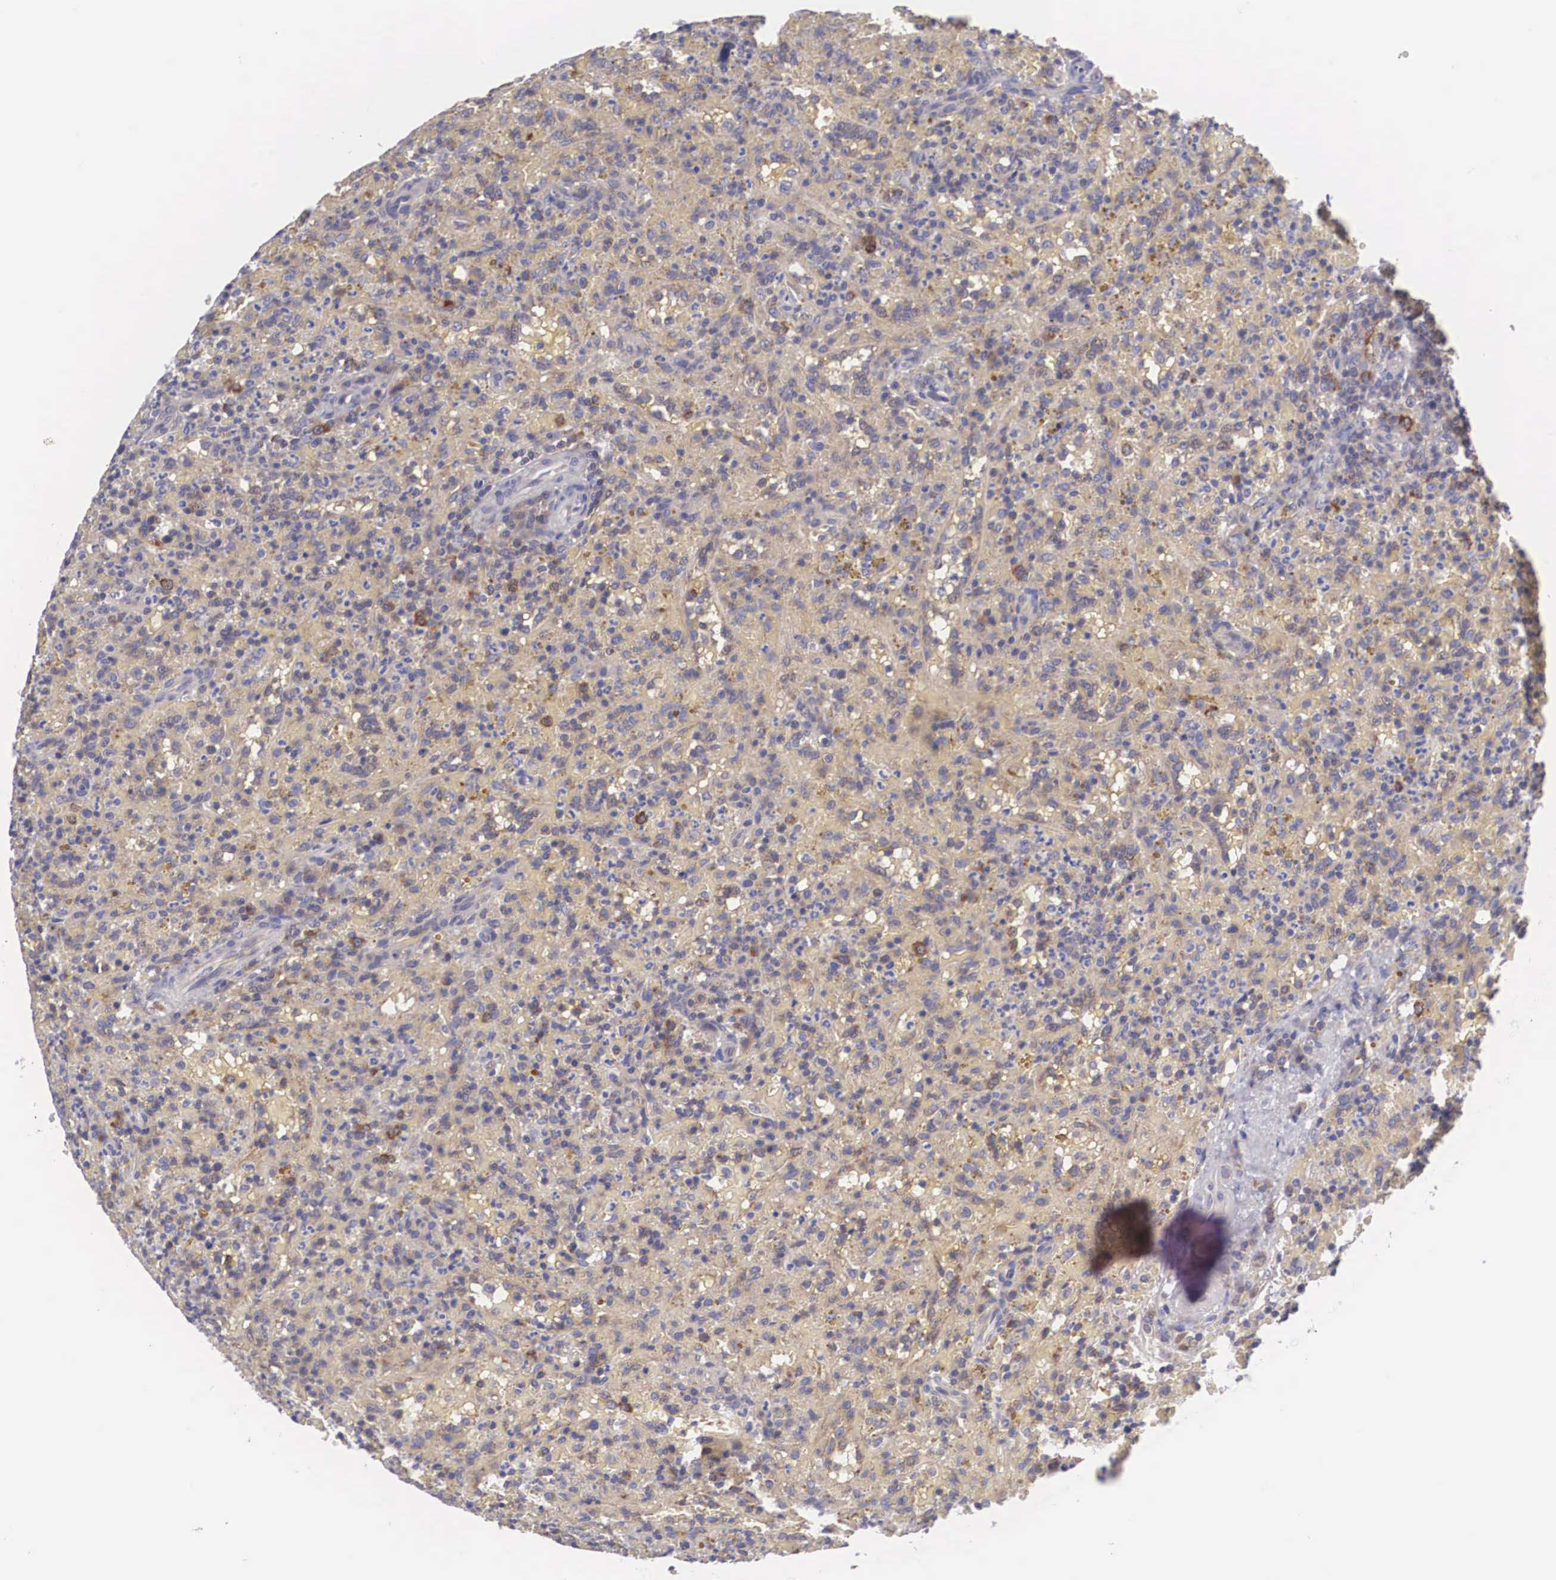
{"staining": {"intensity": "moderate", "quantity": "<25%", "location": "cytoplasmic/membranous"}, "tissue": "lymphoma", "cell_type": "Tumor cells", "image_type": "cancer", "snomed": [{"axis": "morphology", "description": "Malignant lymphoma, non-Hodgkin's type, High grade"}, {"axis": "topography", "description": "Spleen"}, {"axis": "topography", "description": "Lymph node"}], "caption": "Moderate cytoplasmic/membranous staining is seen in approximately <25% of tumor cells in lymphoma.", "gene": "TXLNG", "patient": {"sex": "female", "age": 70}}